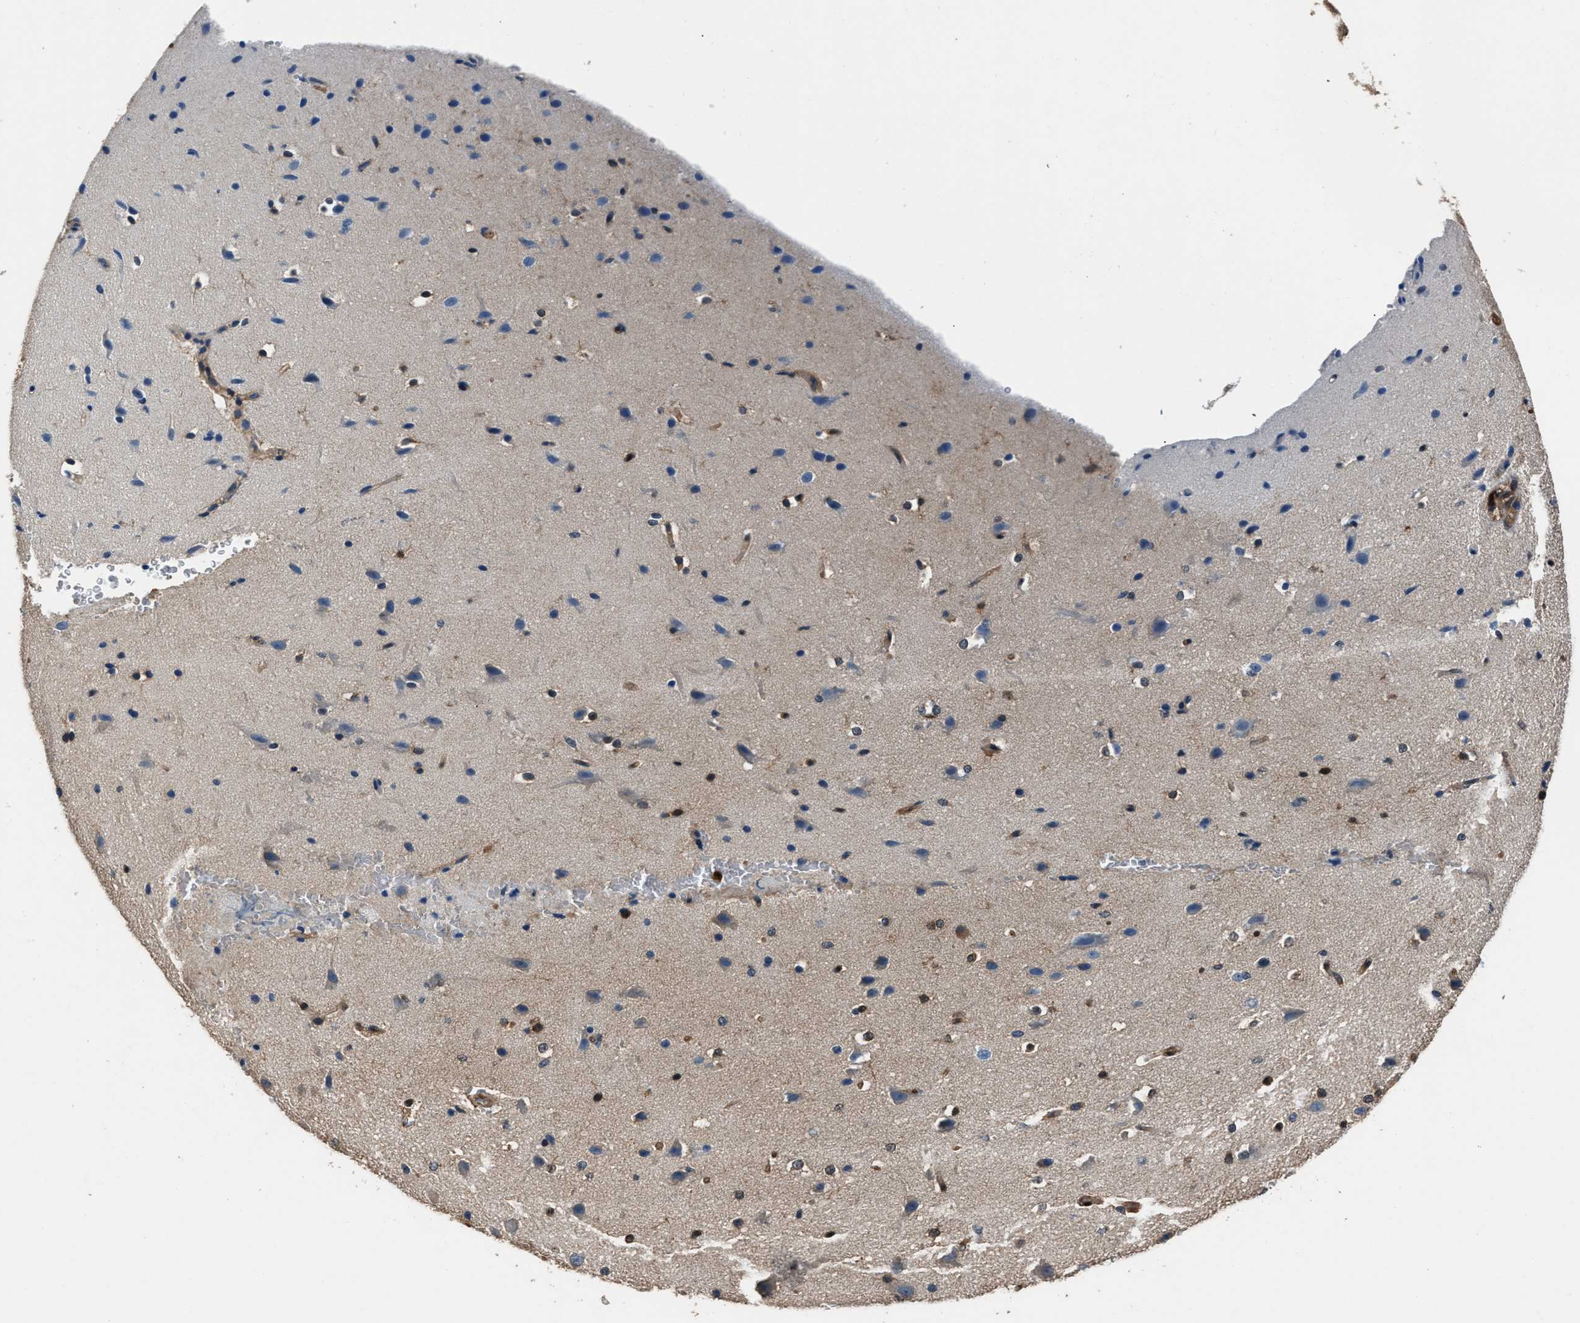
{"staining": {"intensity": "moderate", "quantity": ">75%", "location": "cytoplasmic/membranous"}, "tissue": "cerebral cortex", "cell_type": "Endothelial cells", "image_type": "normal", "snomed": [{"axis": "morphology", "description": "Normal tissue, NOS"}, {"axis": "morphology", "description": "Developmental malformation"}, {"axis": "topography", "description": "Cerebral cortex"}], "caption": "Approximately >75% of endothelial cells in benign human cerebral cortex reveal moderate cytoplasmic/membranous protein expression as visualized by brown immunohistochemical staining.", "gene": "GSTP1", "patient": {"sex": "female", "age": 30}}